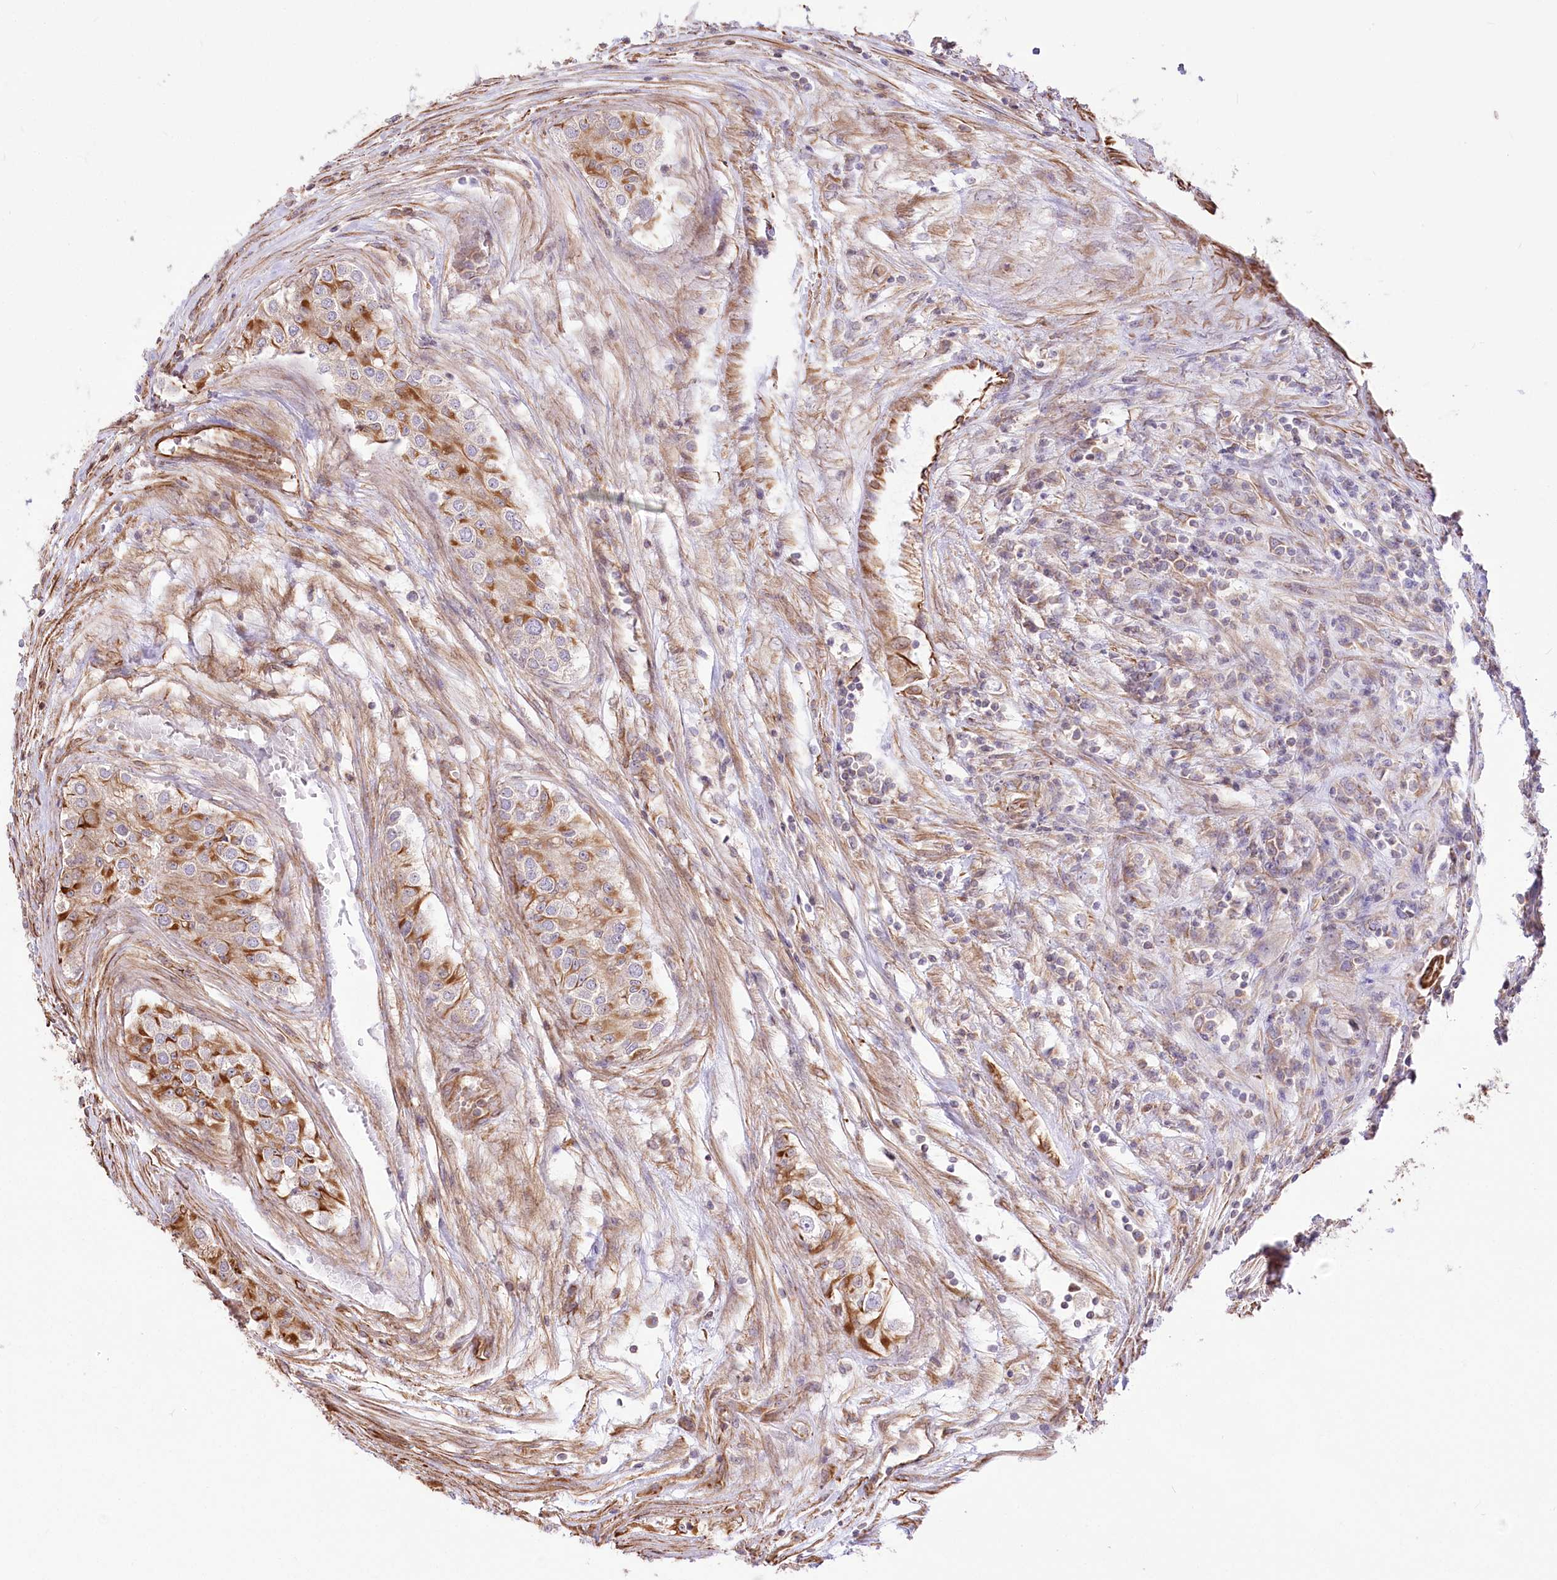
{"staining": {"intensity": "moderate", "quantity": ">75%", "location": "cytoplasmic/membranous"}, "tissue": "testis cancer", "cell_type": "Tumor cells", "image_type": "cancer", "snomed": [{"axis": "morphology", "description": "Carcinoma, Embryonal, NOS"}, {"axis": "topography", "description": "Testis"}], "caption": "A brown stain shows moderate cytoplasmic/membranous staining of a protein in human testis cancer tumor cells.", "gene": "TTC1", "patient": {"sex": "male", "age": 25}}